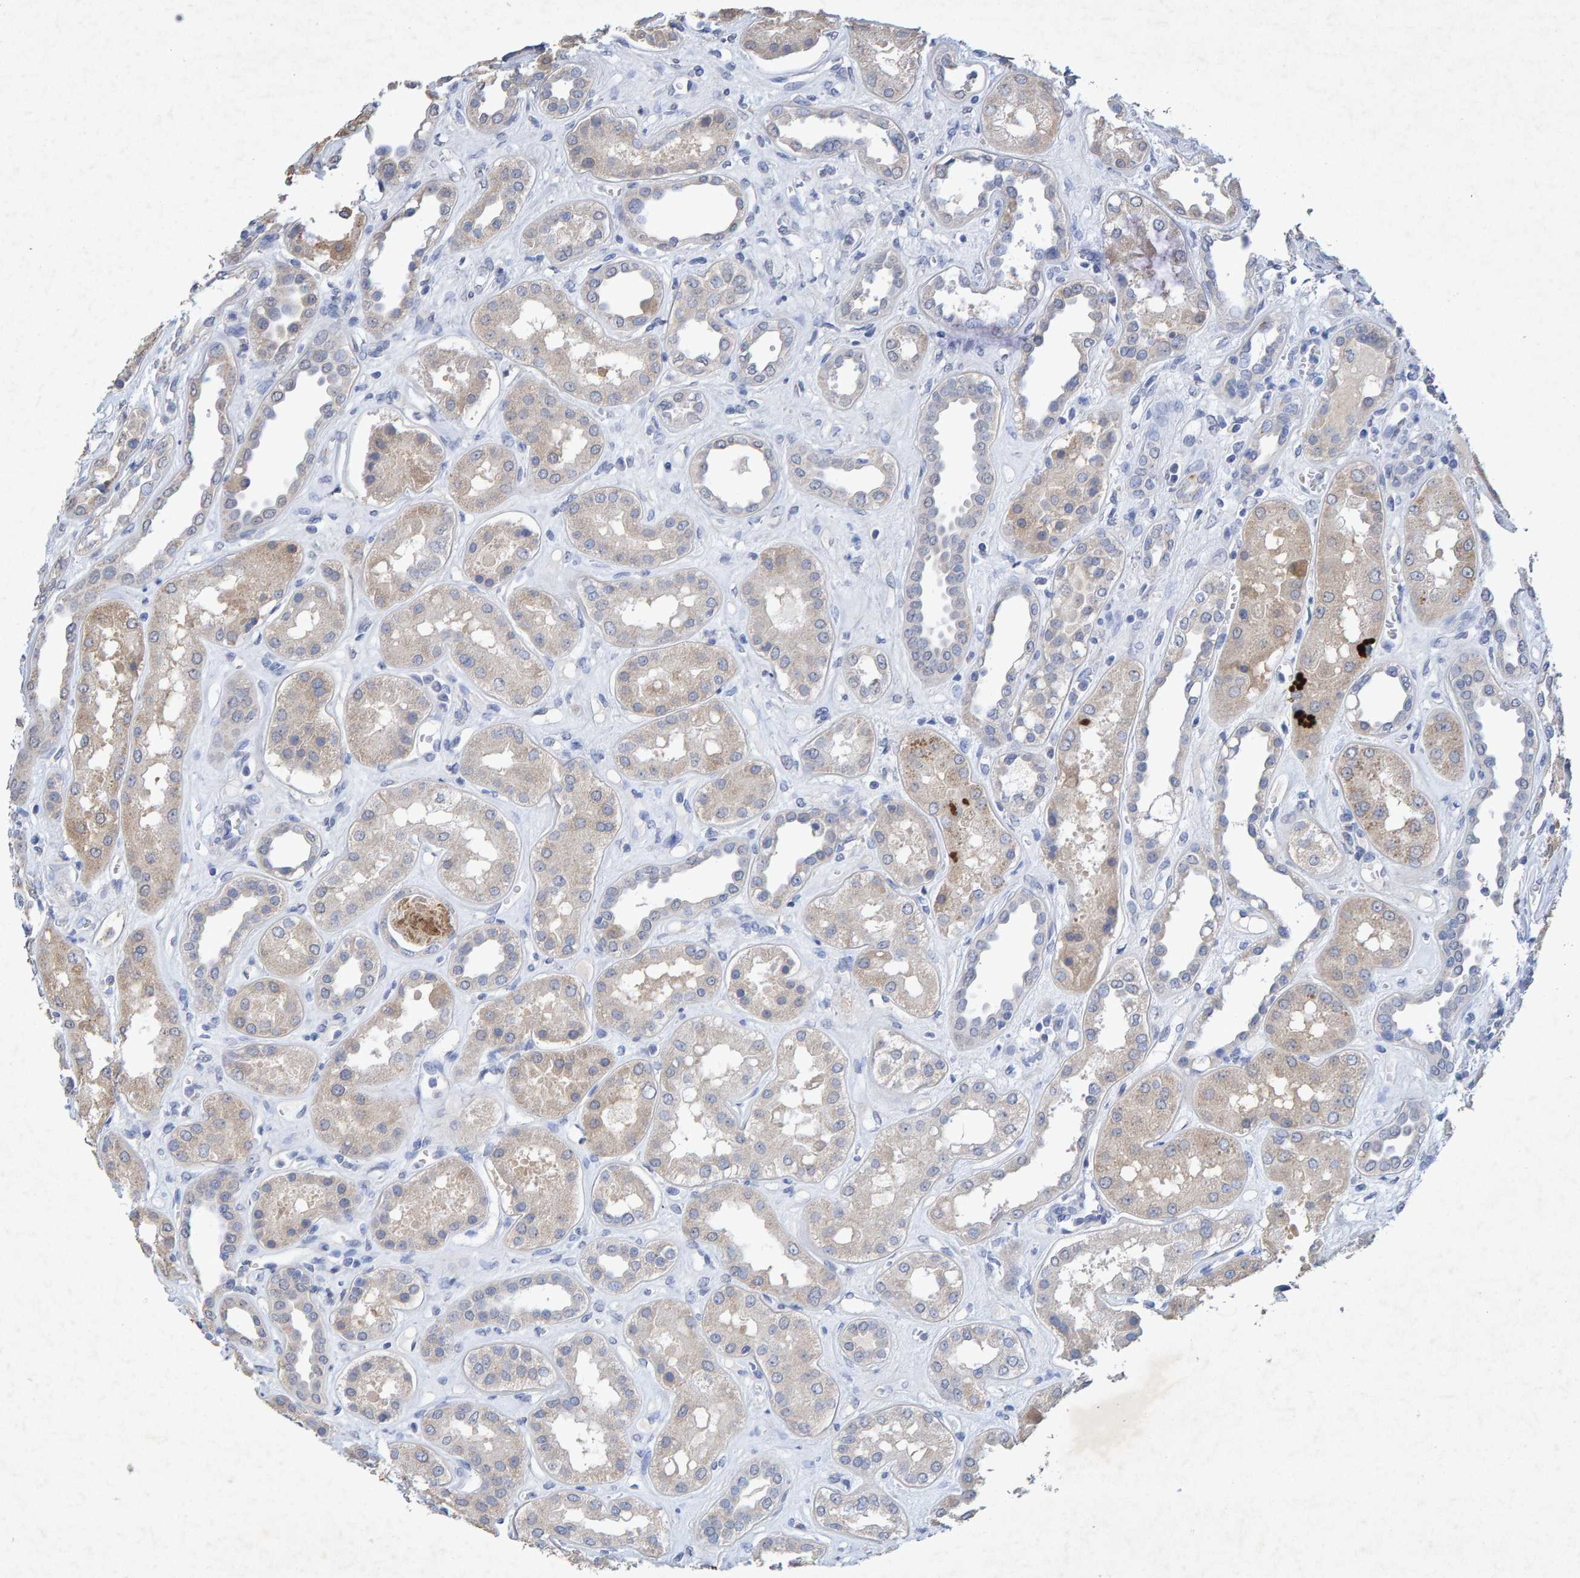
{"staining": {"intensity": "negative", "quantity": "none", "location": "none"}, "tissue": "kidney", "cell_type": "Cells in glomeruli", "image_type": "normal", "snomed": [{"axis": "morphology", "description": "Normal tissue, NOS"}, {"axis": "topography", "description": "Kidney"}], "caption": "IHC photomicrograph of normal human kidney stained for a protein (brown), which demonstrates no positivity in cells in glomeruli. The staining was performed using DAB (3,3'-diaminobenzidine) to visualize the protein expression in brown, while the nuclei were stained in blue with hematoxylin (Magnification: 20x).", "gene": "CTH", "patient": {"sex": "male", "age": 59}}